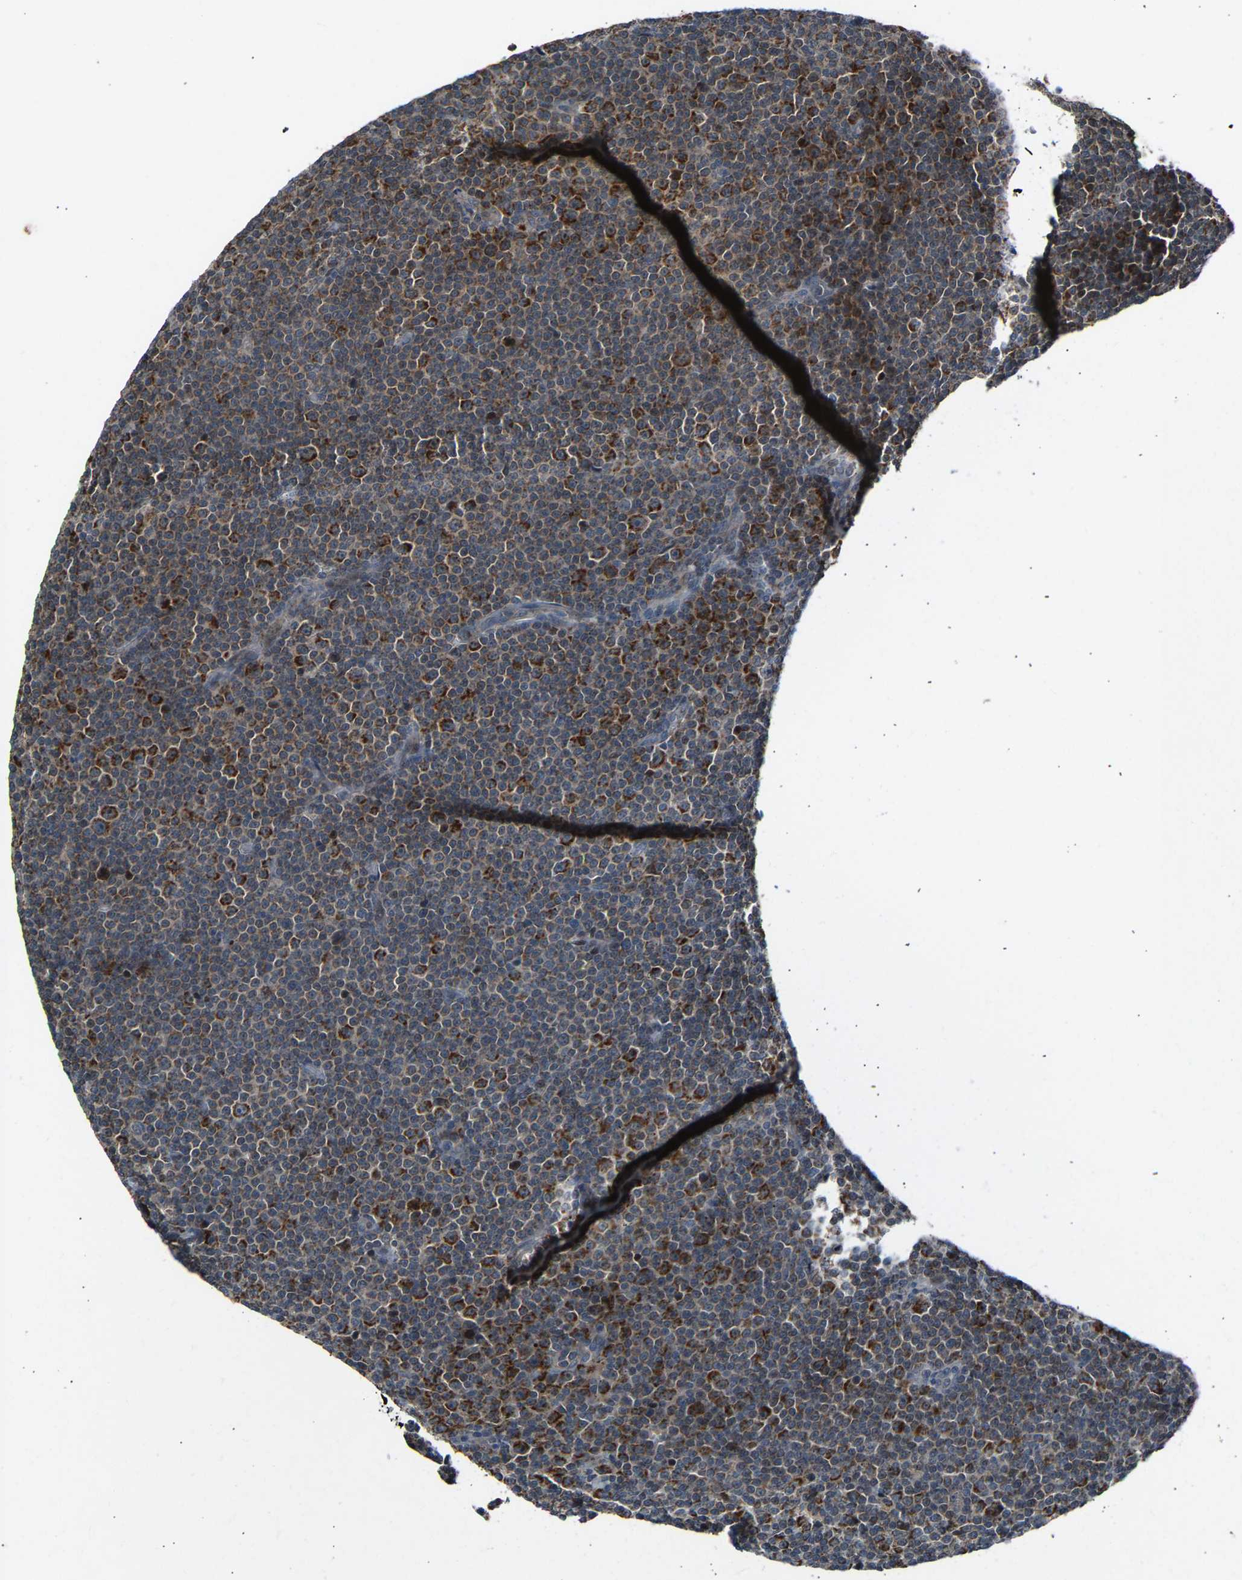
{"staining": {"intensity": "strong", "quantity": "25%-75%", "location": "cytoplasmic/membranous"}, "tissue": "lymphoma", "cell_type": "Tumor cells", "image_type": "cancer", "snomed": [{"axis": "morphology", "description": "Malignant lymphoma, non-Hodgkin's type, Low grade"}, {"axis": "topography", "description": "Lymph node"}], "caption": "Brown immunohistochemical staining in malignant lymphoma, non-Hodgkin's type (low-grade) reveals strong cytoplasmic/membranous expression in approximately 25%-75% of tumor cells.", "gene": "SLIRP", "patient": {"sex": "female", "age": 67}}